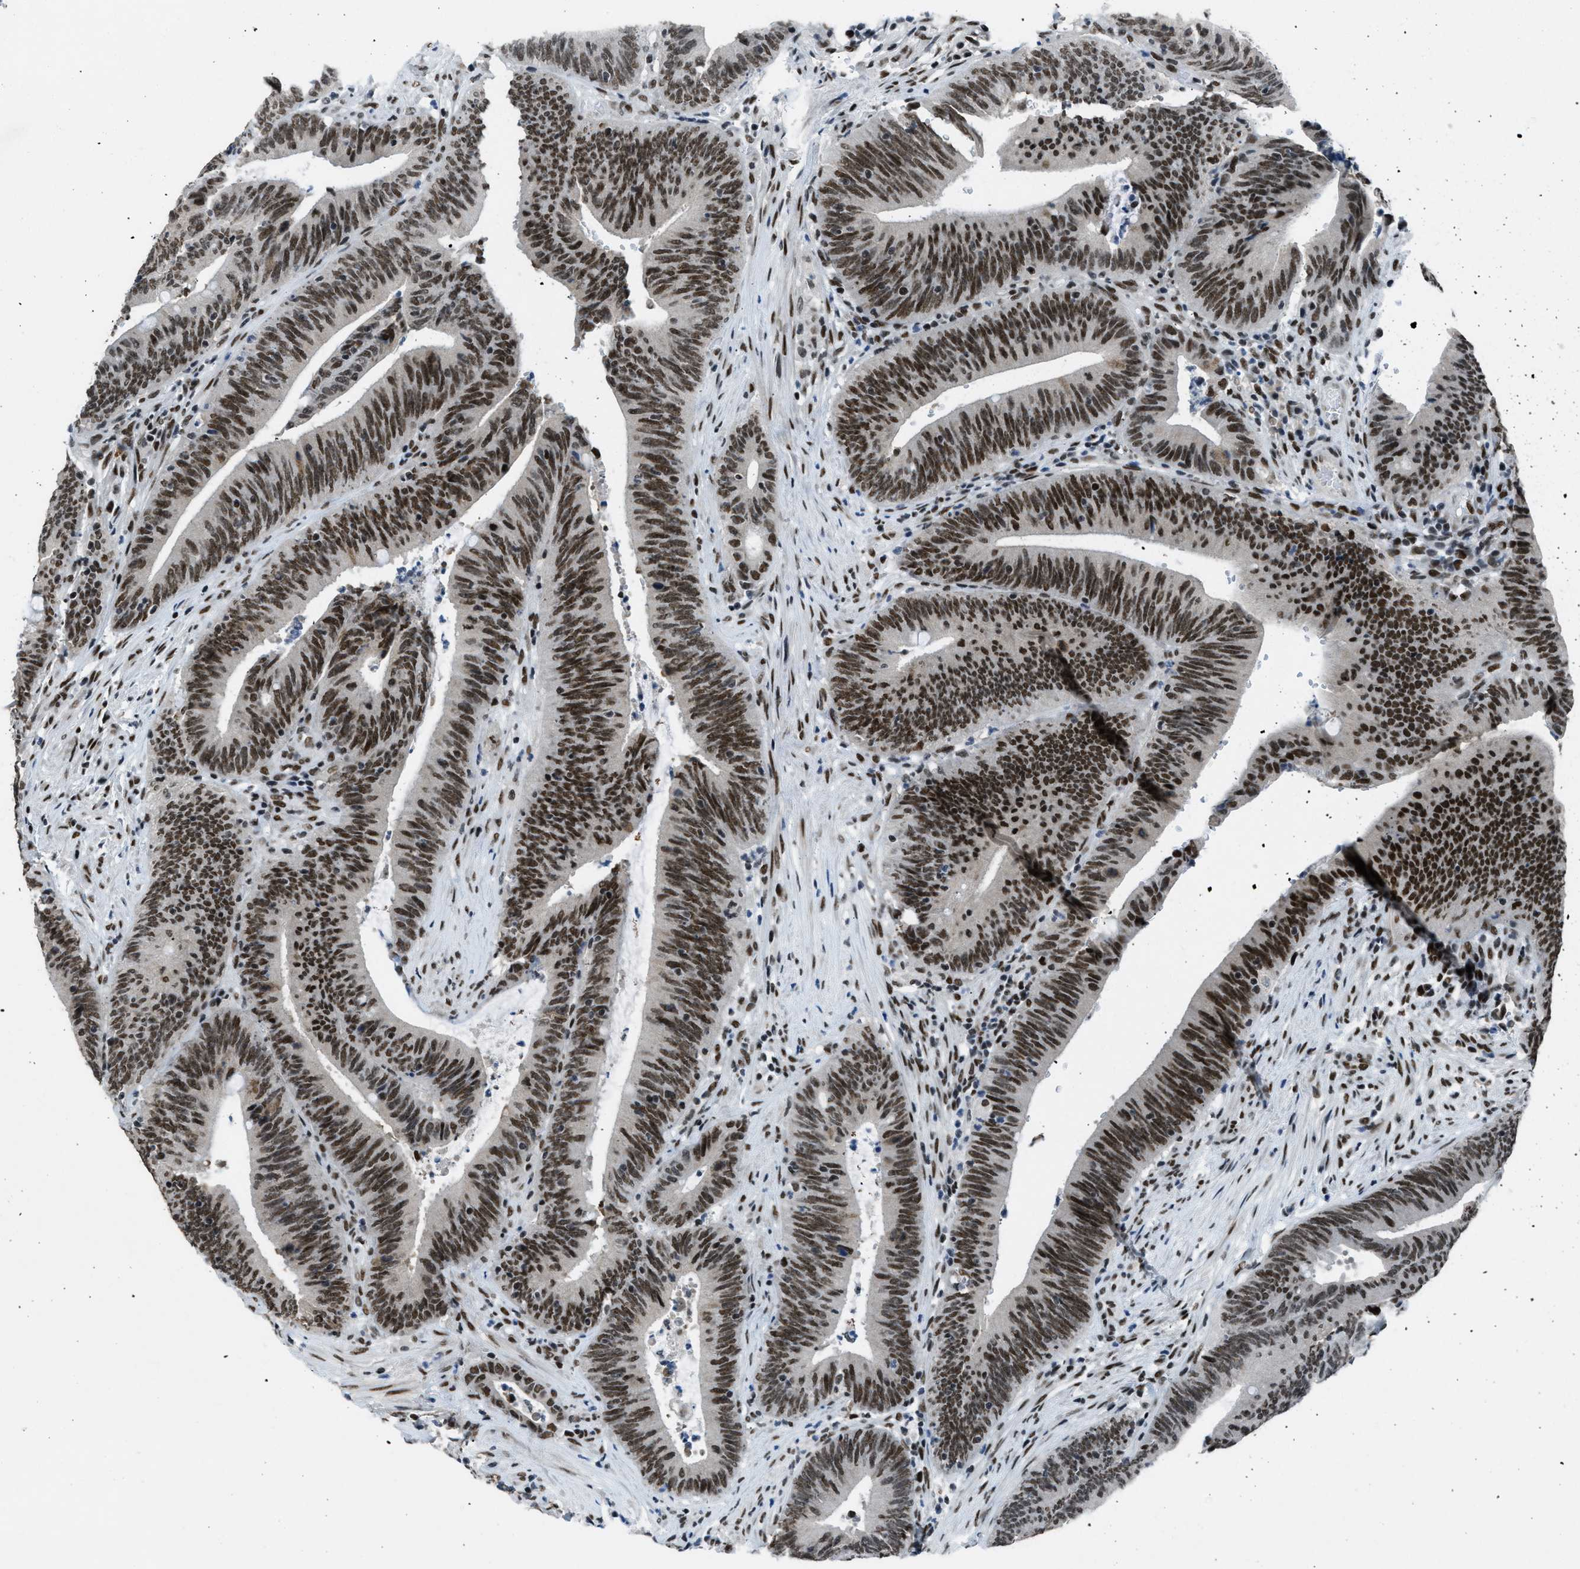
{"staining": {"intensity": "strong", "quantity": ">75%", "location": "nuclear"}, "tissue": "colorectal cancer", "cell_type": "Tumor cells", "image_type": "cancer", "snomed": [{"axis": "morphology", "description": "Normal tissue, NOS"}, {"axis": "morphology", "description": "Adenocarcinoma, NOS"}, {"axis": "topography", "description": "Rectum"}], "caption": "High-magnification brightfield microscopy of colorectal adenocarcinoma stained with DAB (3,3'-diaminobenzidine) (brown) and counterstained with hematoxylin (blue). tumor cells exhibit strong nuclear expression is appreciated in about>75% of cells.", "gene": "GATAD2B", "patient": {"sex": "female", "age": 66}}